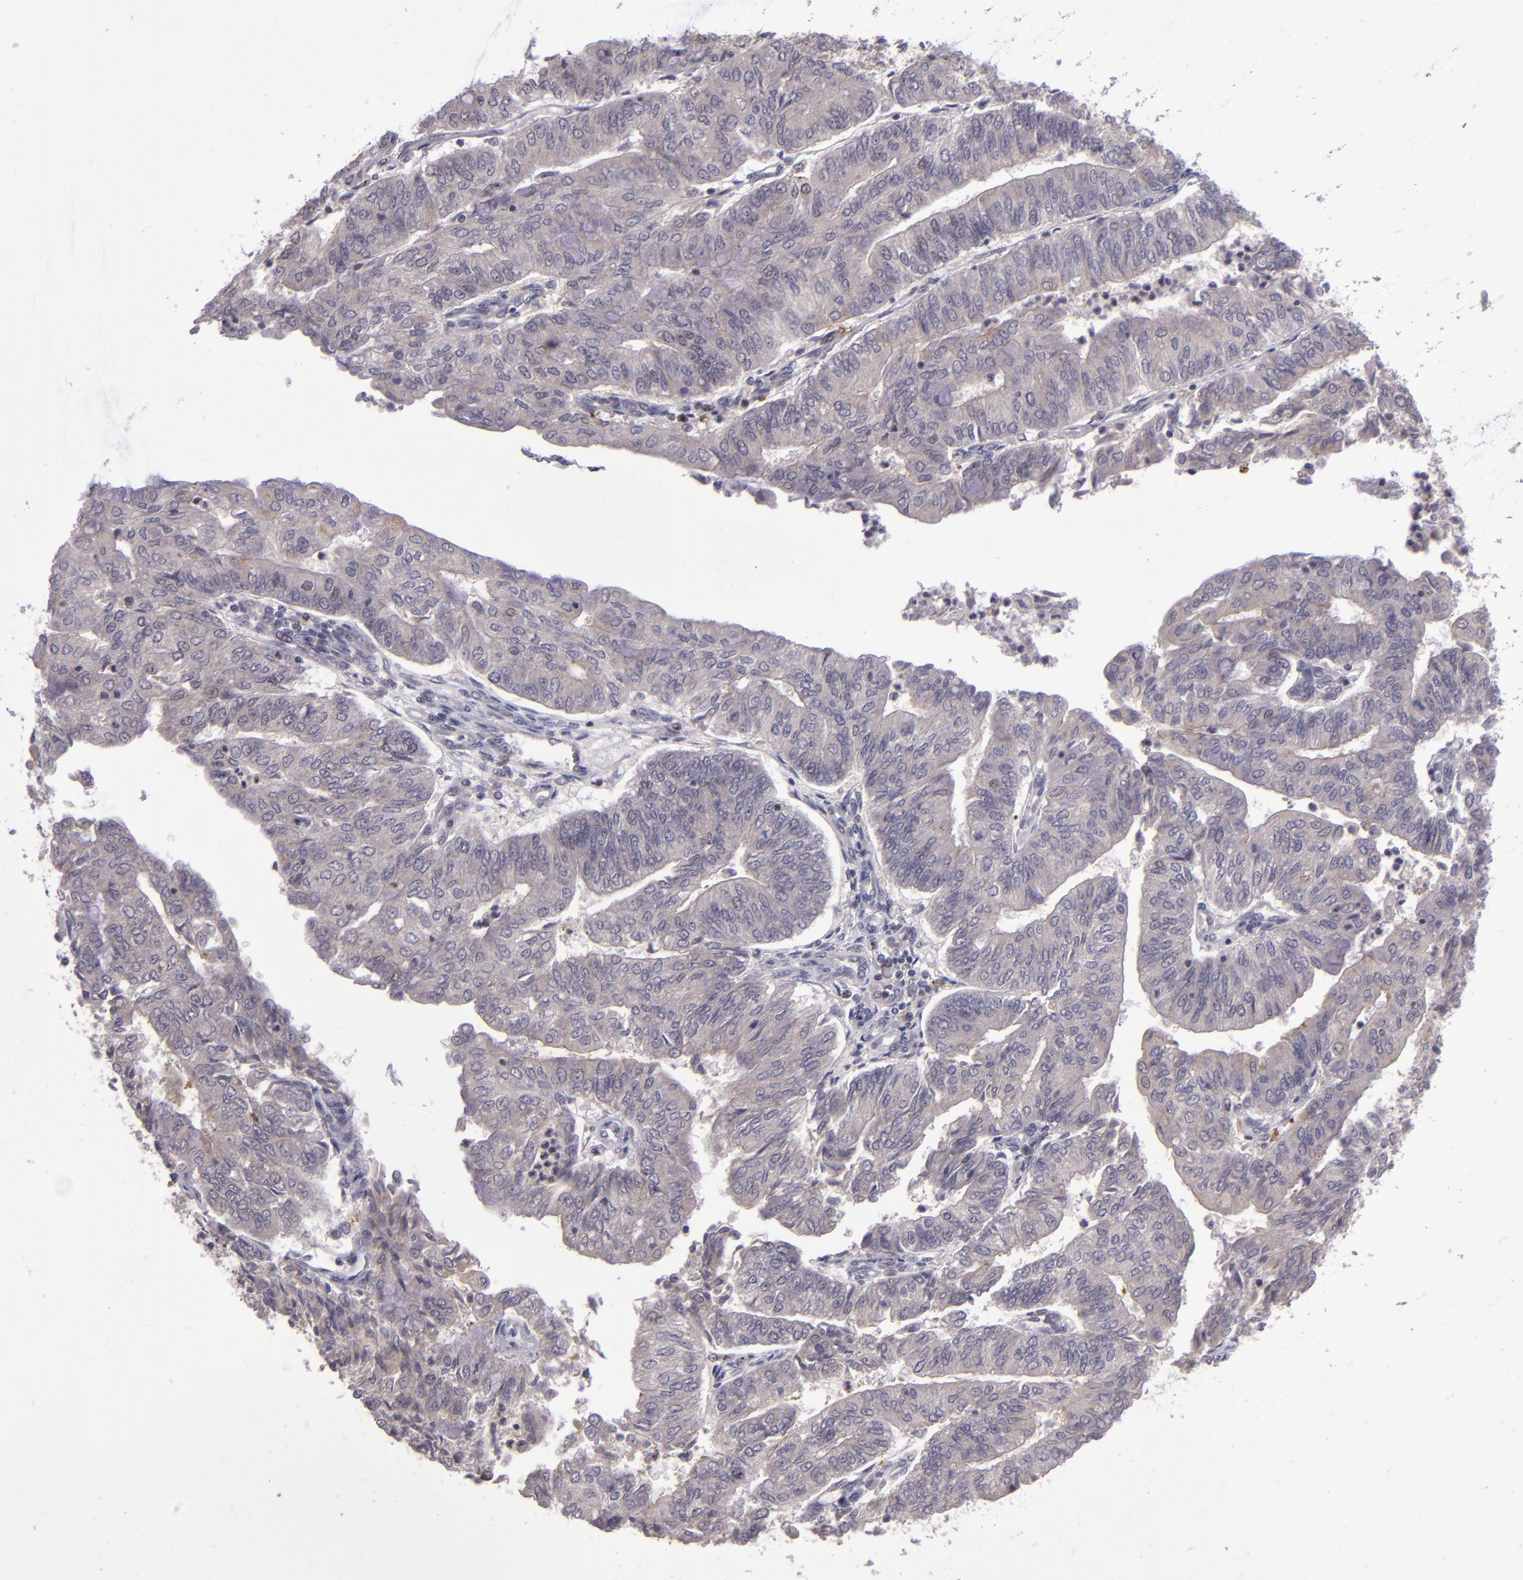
{"staining": {"intensity": "weak", "quantity": ">75%", "location": "cytoplasmic/membranous"}, "tissue": "endometrial cancer", "cell_type": "Tumor cells", "image_type": "cancer", "snomed": [{"axis": "morphology", "description": "Adenocarcinoma, NOS"}, {"axis": "topography", "description": "Endometrium"}], "caption": "Immunohistochemistry (IHC) image of neoplastic tissue: endometrial cancer stained using IHC reveals low levels of weak protein expression localized specifically in the cytoplasmic/membranous of tumor cells, appearing as a cytoplasmic/membranous brown color.", "gene": "PCNX4", "patient": {"sex": "female", "age": 59}}